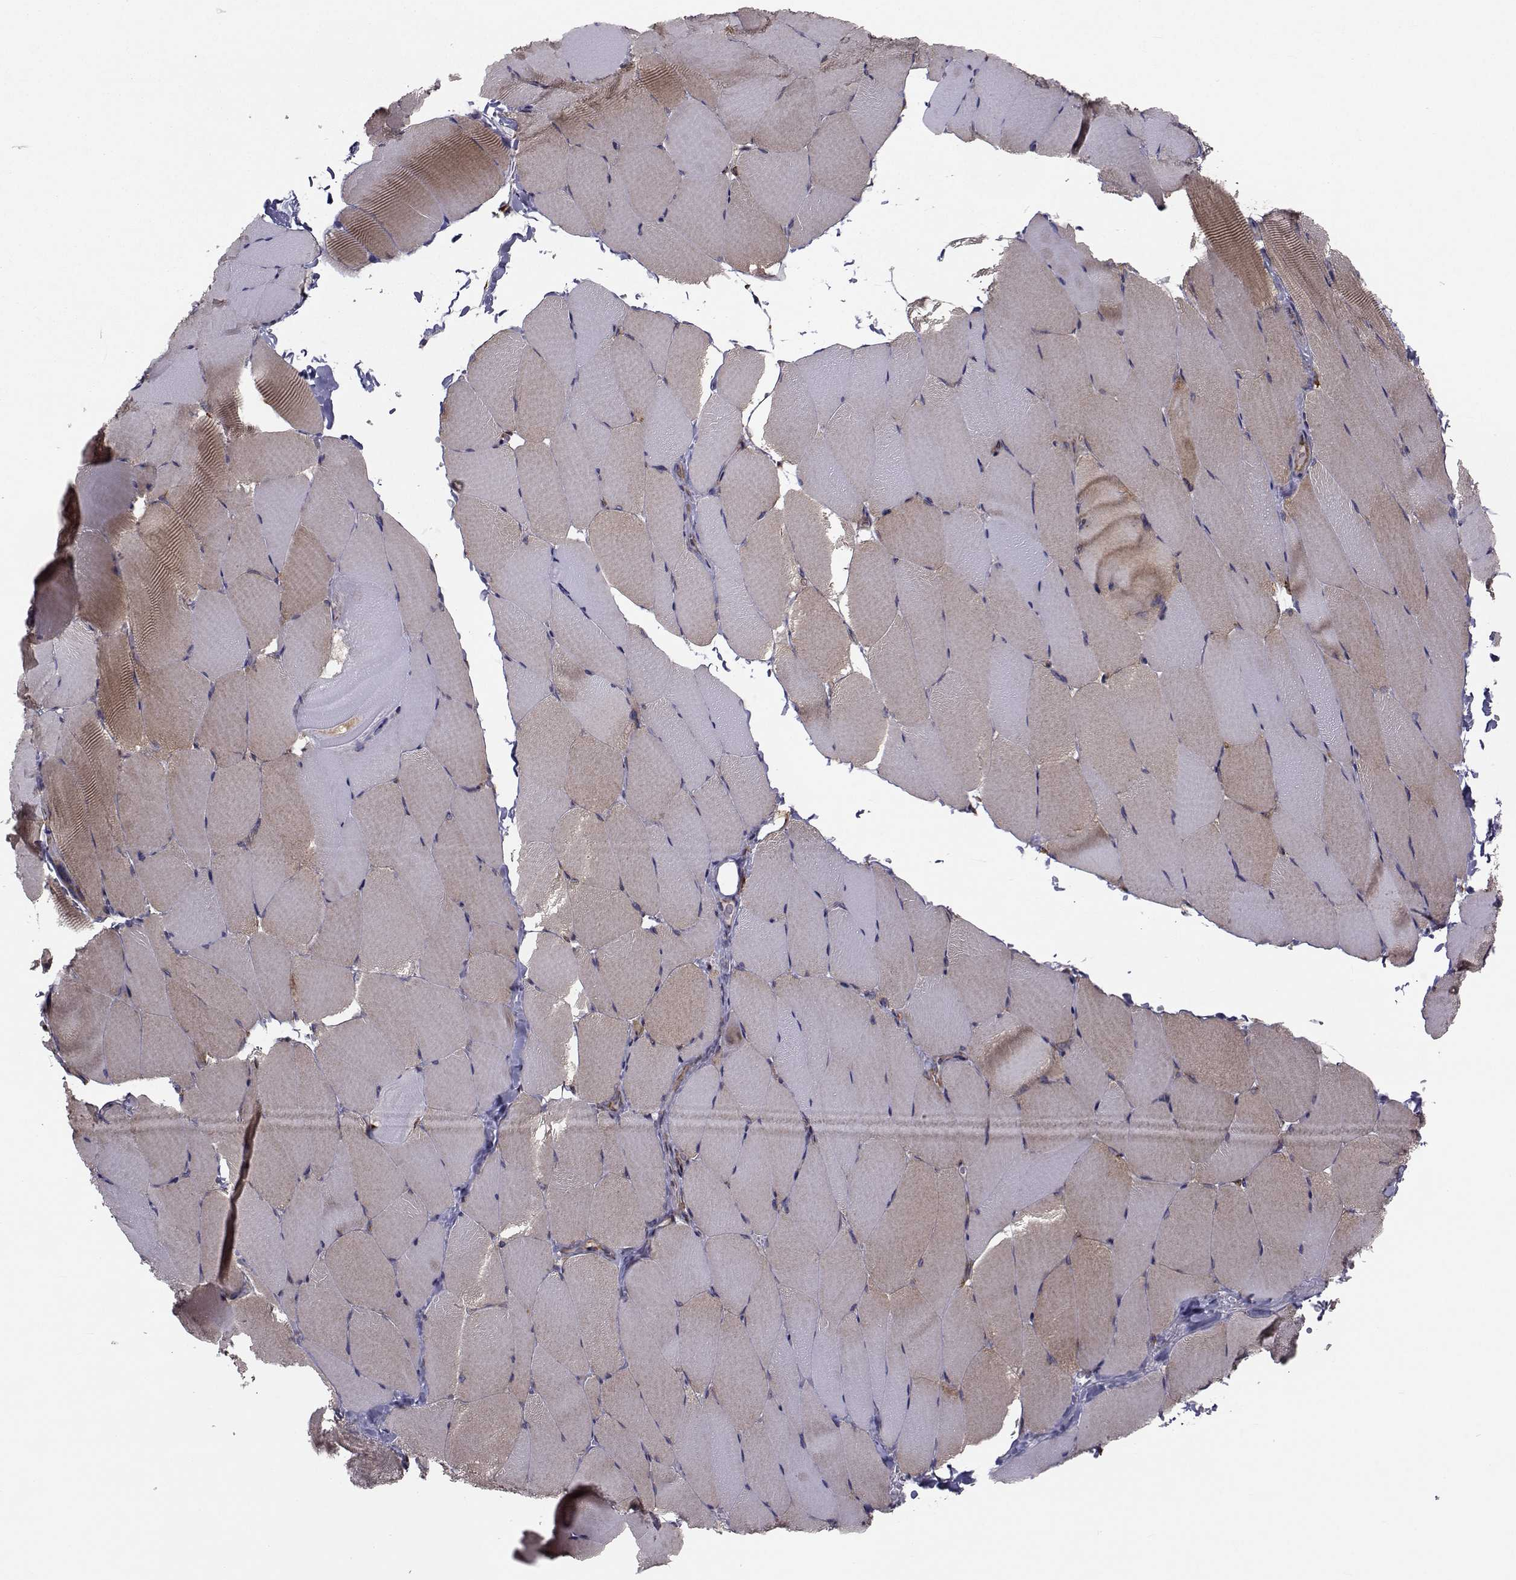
{"staining": {"intensity": "moderate", "quantity": "<25%", "location": "cytoplasmic/membranous"}, "tissue": "skeletal muscle", "cell_type": "Myocytes", "image_type": "normal", "snomed": [{"axis": "morphology", "description": "Normal tissue, NOS"}, {"axis": "topography", "description": "Skeletal muscle"}], "caption": "Brown immunohistochemical staining in normal human skeletal muscle reveals moderate cytoplasmic/membranous expression in about <25% of myocytes. Using DAB (brown) and hematoxylin (blue) stains, captured at high magnification using brightfield microscopy.", "gene": "TRIP10", "patient": {"sex": "female", "age": 37}}